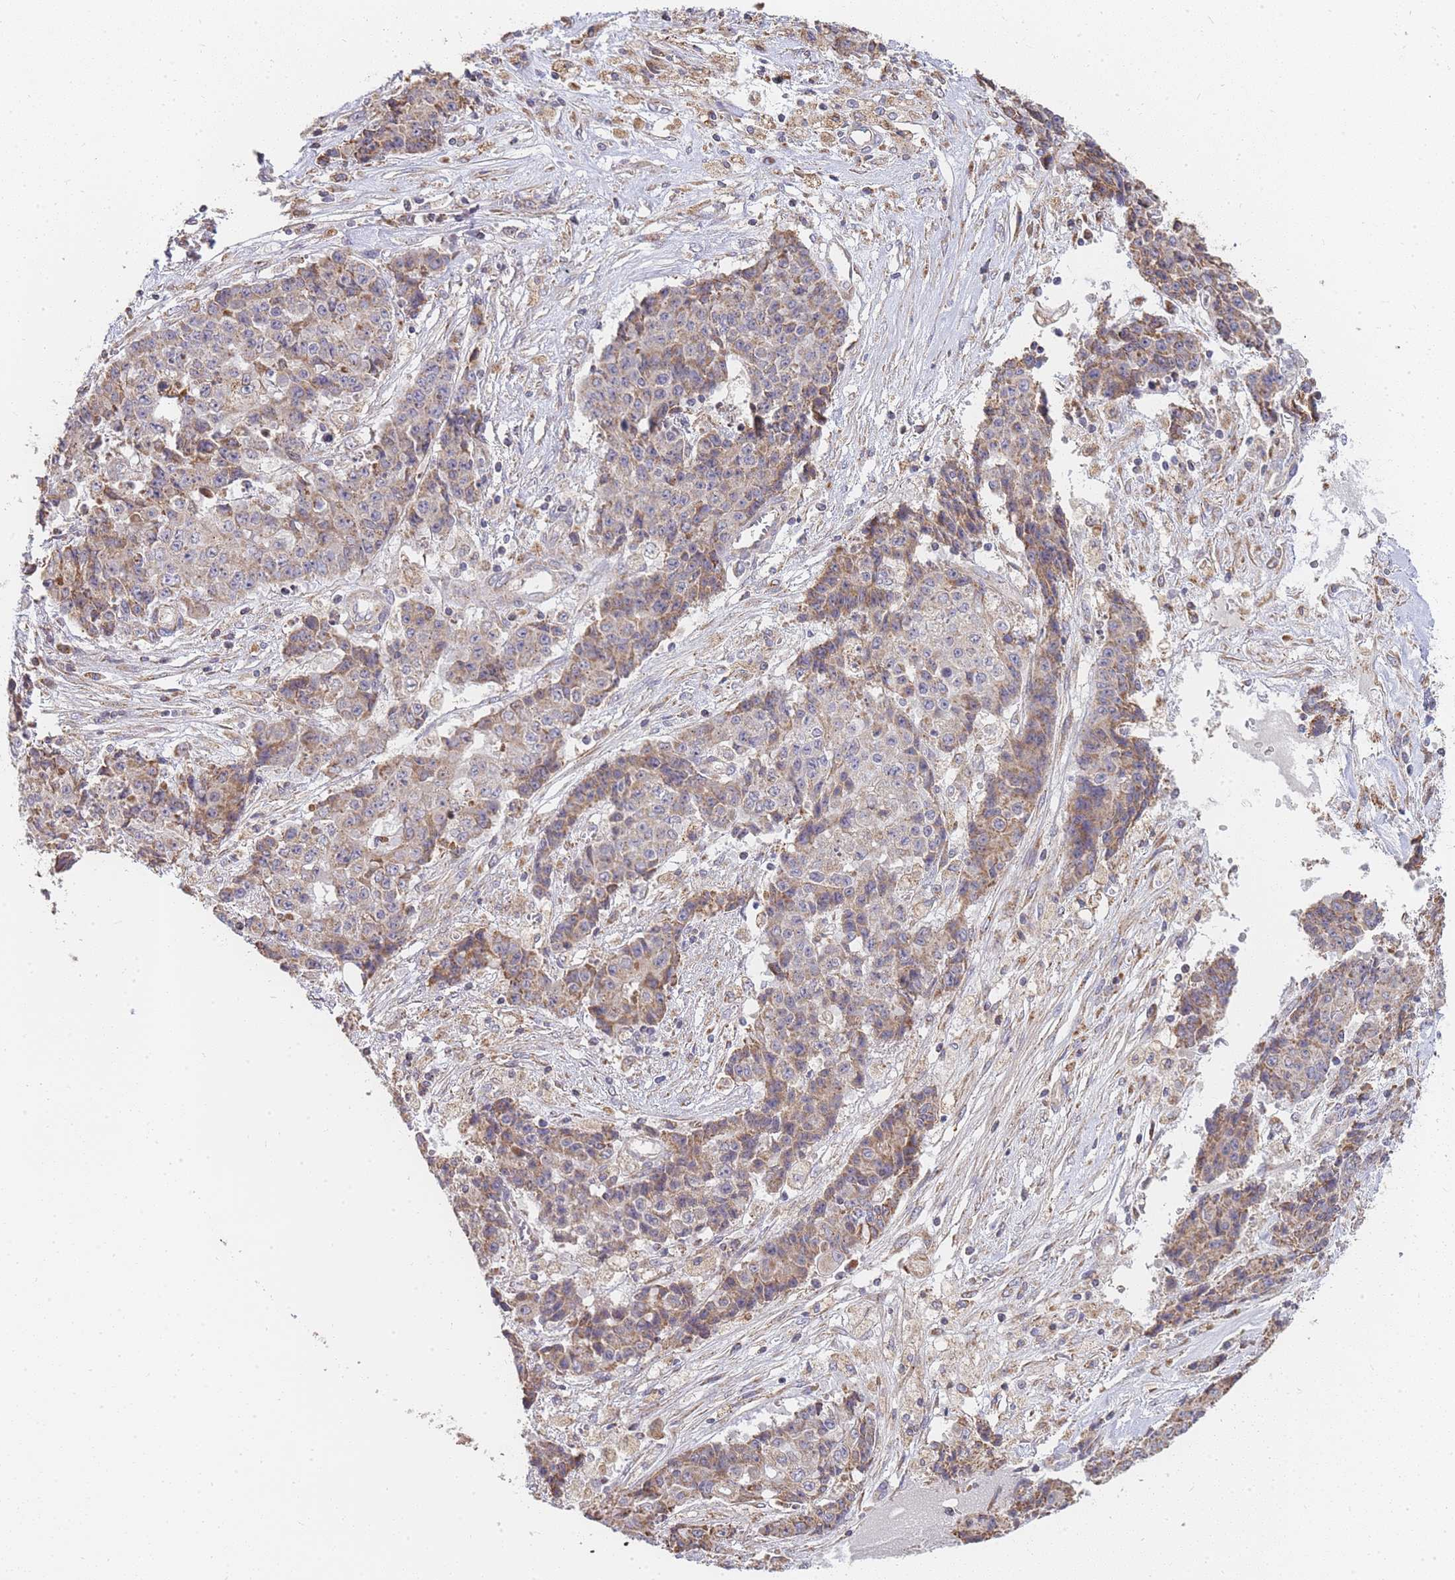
{"staining": {"intensity": "moderate", "quantity": "25%-75%", "location": "cytoplasmic/membranous"}, "tissue": "ovarian cancer", "cell_type": "Tumor cells", "image_type": "cancer", "snomed": [{"axis": "morphology", "description": "Carcinoma, endometroid"}, {"axis": "topography", "description": "Ovary"}], "caption": "There is medium levels of moderate cytoplasmic/membranous positivity in tumor cells of ovarian endometroid carcinoma, as demonstrated by immunohistochemical staining (brown color).", "gene": "ADCY9", "patient": {"sex": "female", "age": 42}}